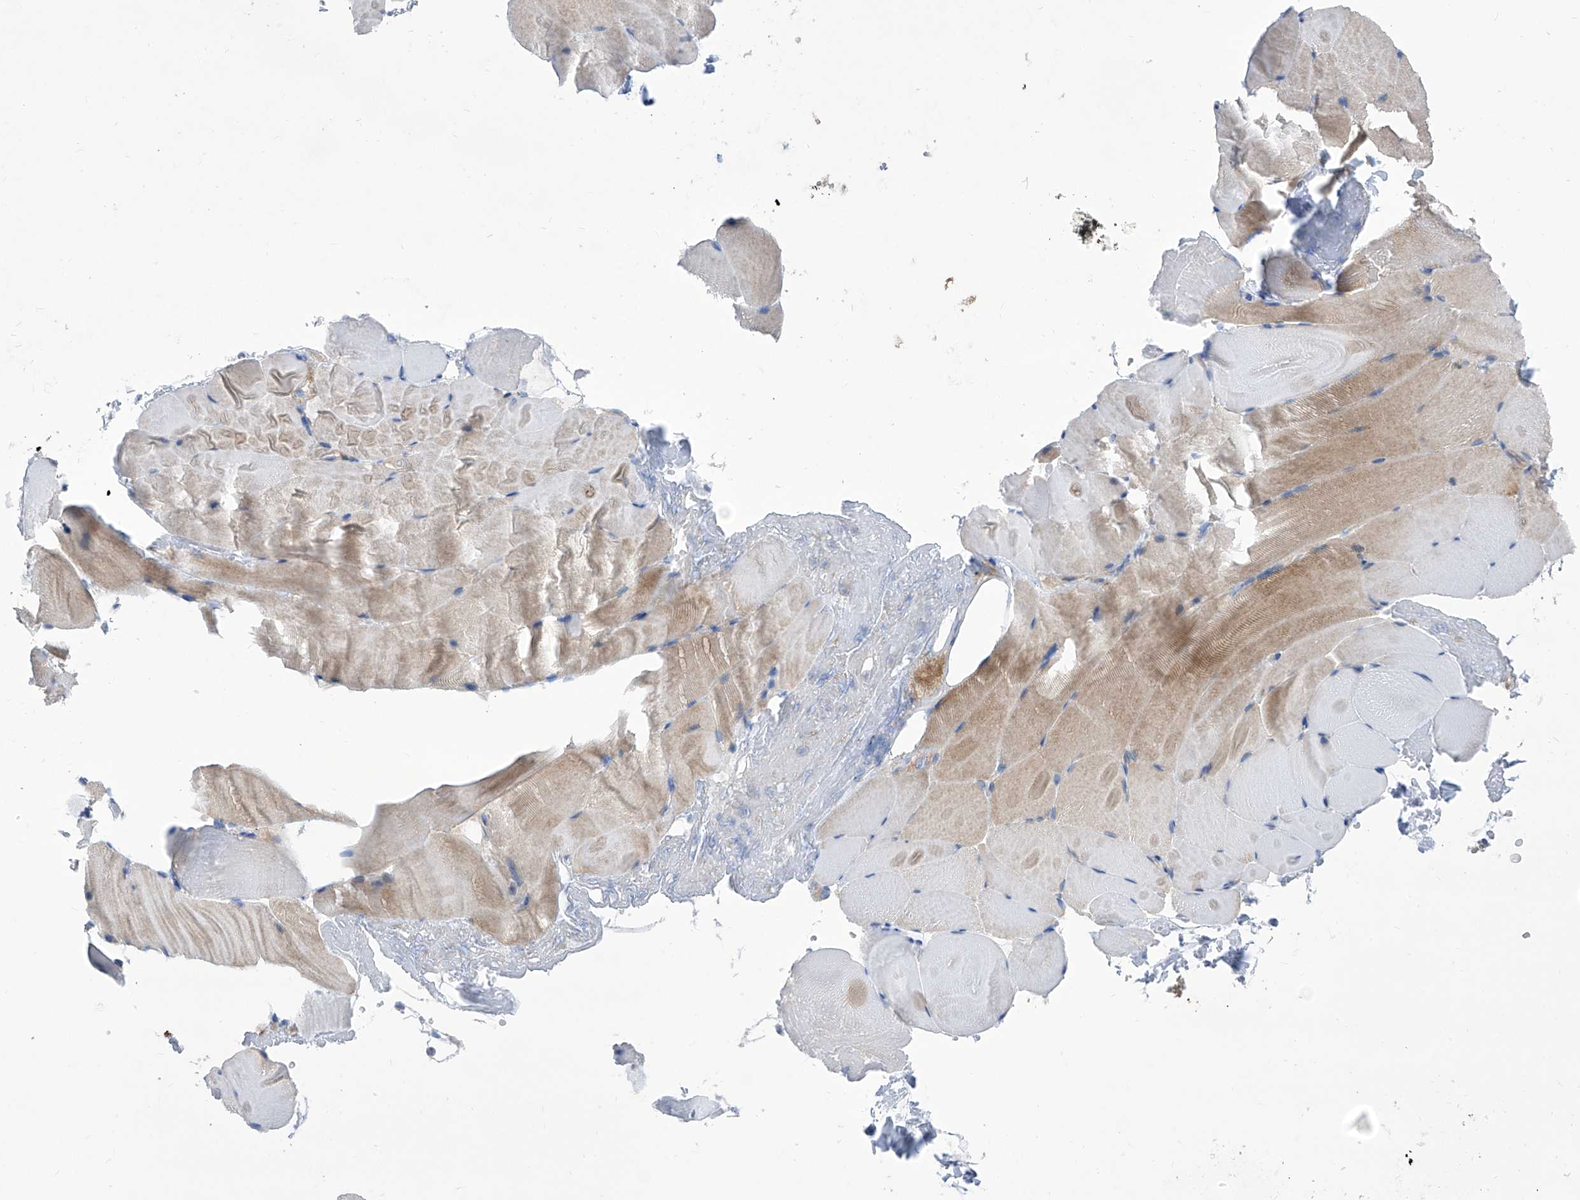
{"staining": {"intensity": "moderate", "quantity": "<25%", "location": "cytoplasmic/membranous"}, "tissue": "skeletal muscle", "cell_type": "Myocytes", "image_type": "normal", "snomed": [{"axis": "morphology", "description": "Normal tissue, NOS"}, {"axis": "topography", "description": "Skeletal muscle"}, {"axis": "topography", "description": "Parathyroid gland"}], "caption": "Skeletal muscle stained with a brown dye exhibits moderate cytoplasmic/membranous positive staining in about <25% of myocytes.", "gene": "SRBD1", "patient": {"sex": "female", "age": 37}}